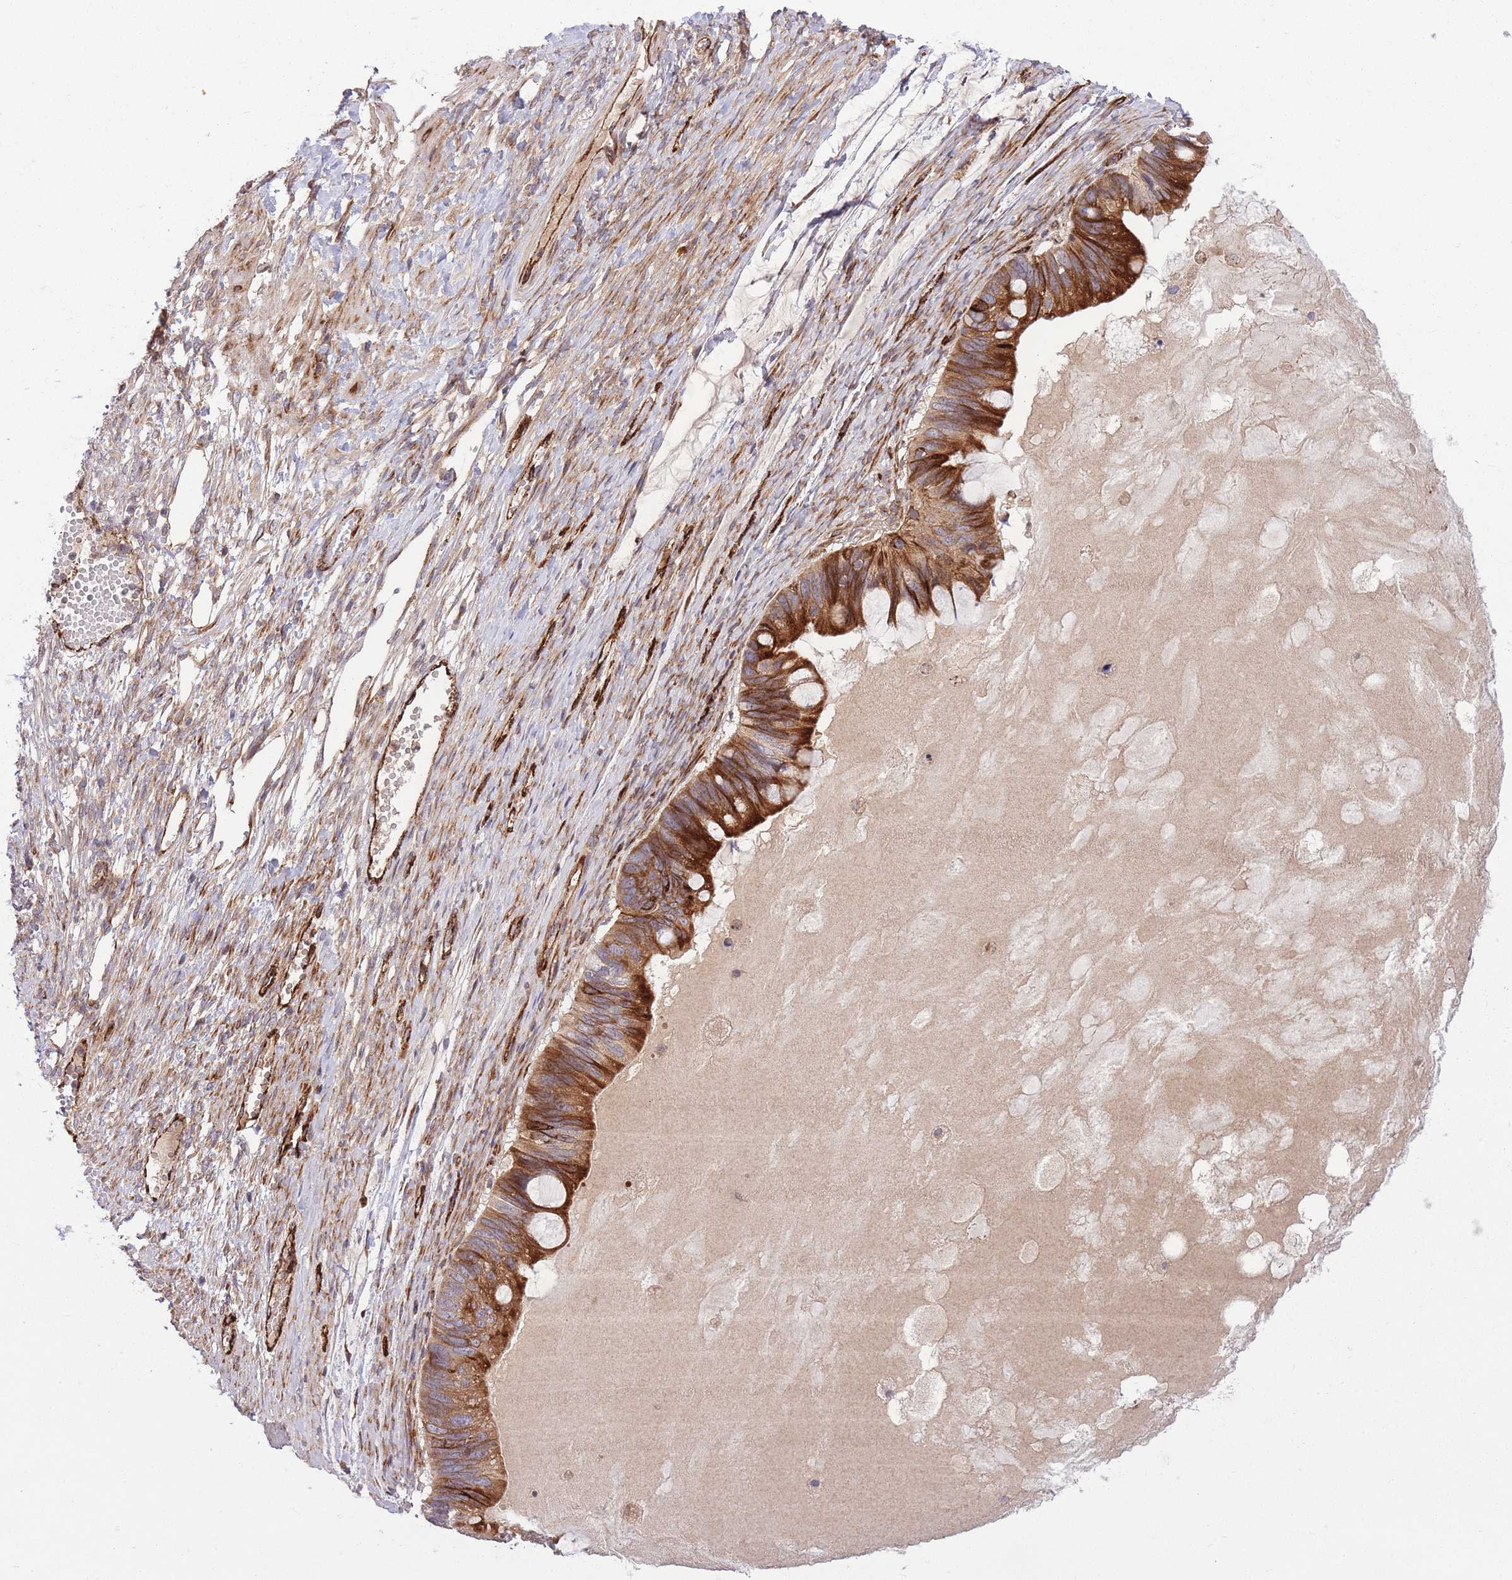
{"staining": {"intensity": "strong", "quantity": ">75%", "location": "cytoplasmic/membranous"}, "tissue": "ovarian cancer", "cell_type": "Tumor cells", "image_type": "cancer", "snomed": [{"axis": "morphology", "description": "Cystadenocarcinoma, mucinous, NOS"}, {"axis": "topography", "description": "Ovary"}], "caption": "Brown immunohistochemical staining in human ovarian cancer displays strong cytoplasmic/membranous expression in about >75% of tumor cells.", "gene": "CISH", "patient": {"sex": "female", "age": 61}}